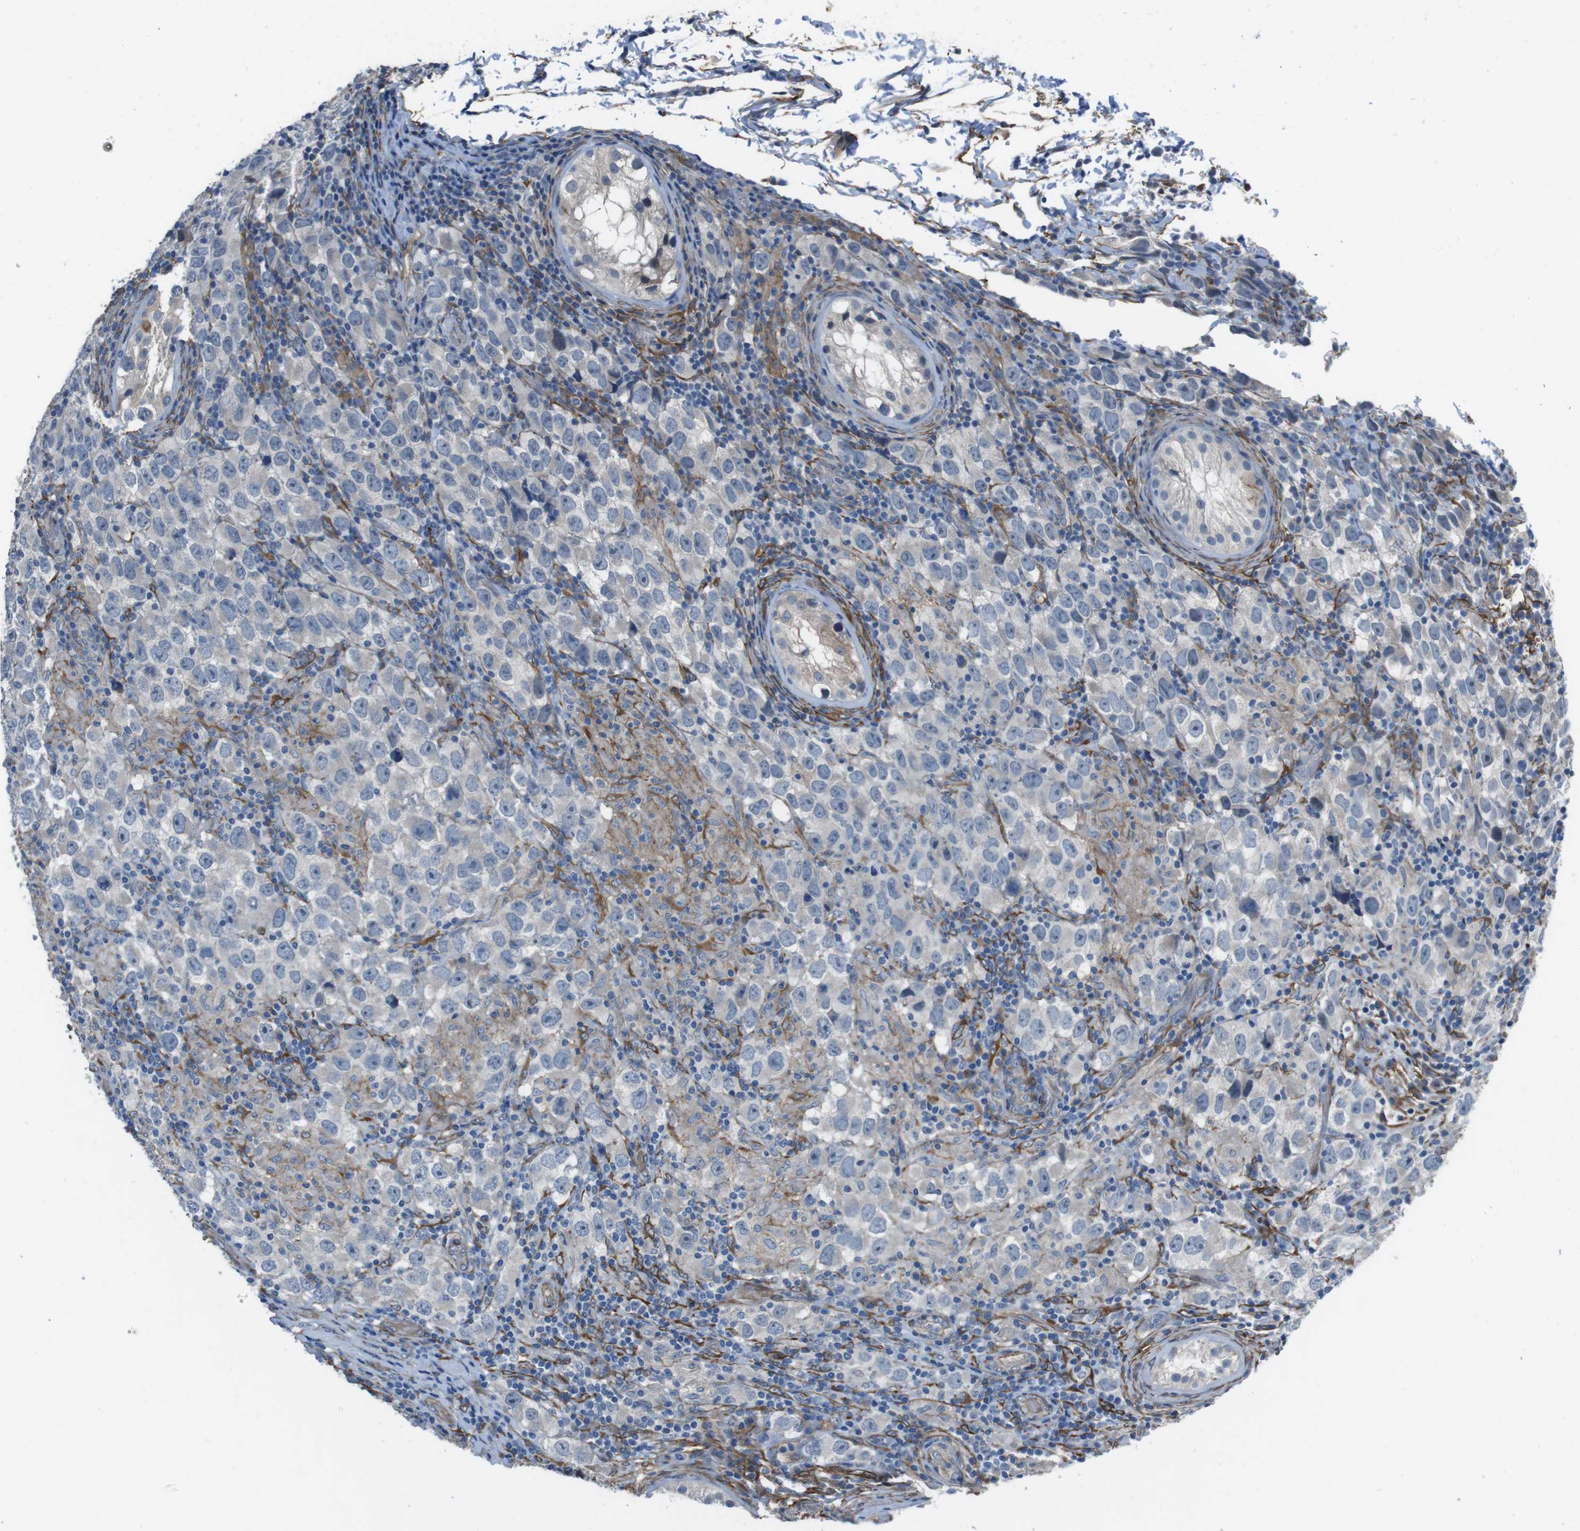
{"staining": {"intensity": "weak", "quantity": "<25%", "location": "cytoplasmic/membranous"}, "tissue": "testis cancer", "cell_type": "Tumor cells", "image_type": "cancer", "snomed": [{"axis": "morphology", "description": "Carcinoma, Embryonal, NOS"}, {"axis": "topography", "description": "Testis"}], "caption": "Immunohistochemical staining of human testis cancer demonstrates no significant expression in tumor cells.", "gene": "ANK2", "patient": {"sex": "male", "age": 21}}